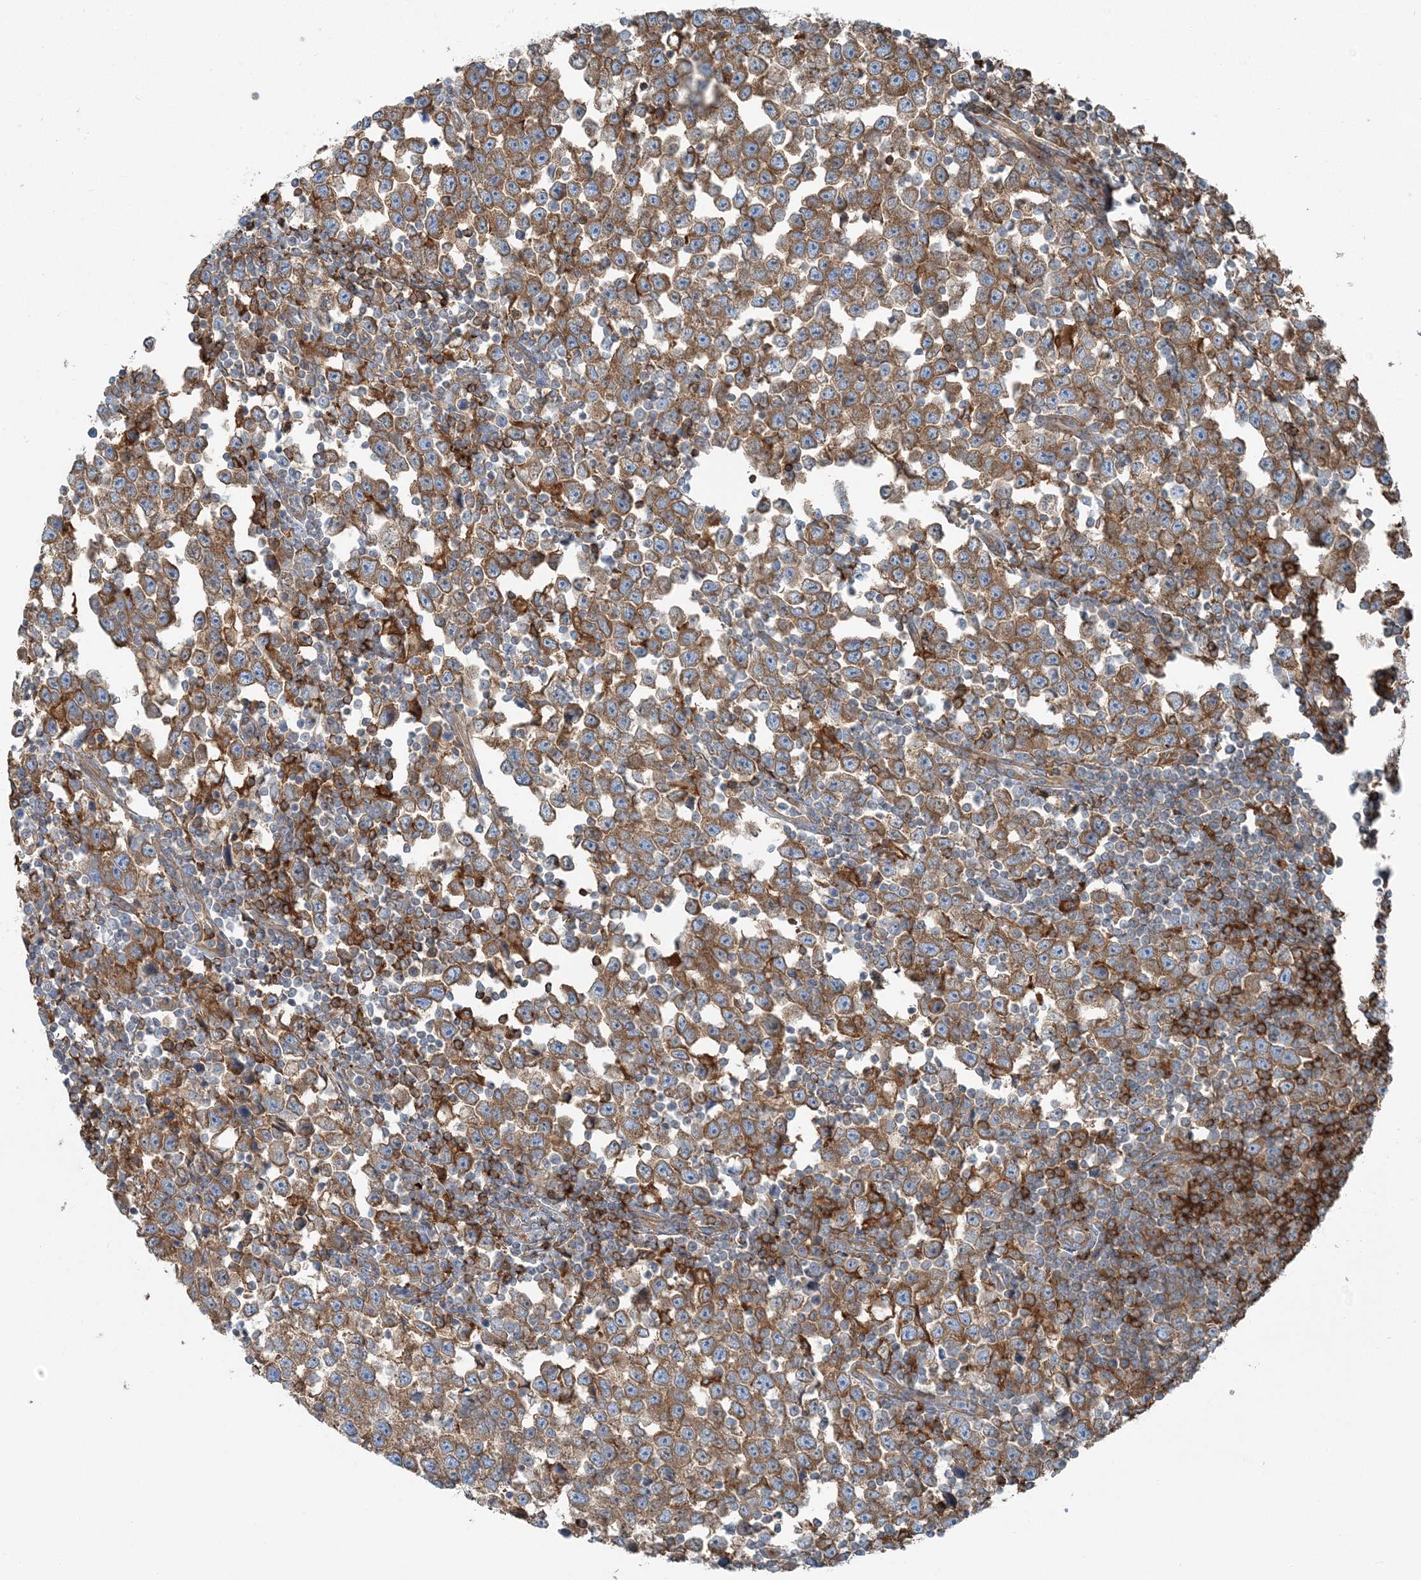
{"staining": {"intensity": "moderate", "quantity": ">75%", "location": "cytoplasmic/membranous"}, "tissue": "testis cancer", "cell_type": "Tumor cells", "image_type": "cancer", "snomed": [{"axis": "morphology", "description": "Normal tissue, NOS"}, {"axis": "morphology", "description": "Seminoma, NOS"}, {"axis": "topography", "description": "Testis"}], "caption": "Moderate cytoplasmic/membranous positivity for a protein is seen in about >75% of tumor cells of testis cancer using IHC.", "gene": "SNX2", "patient": {"sex": "male", "age": 43}}